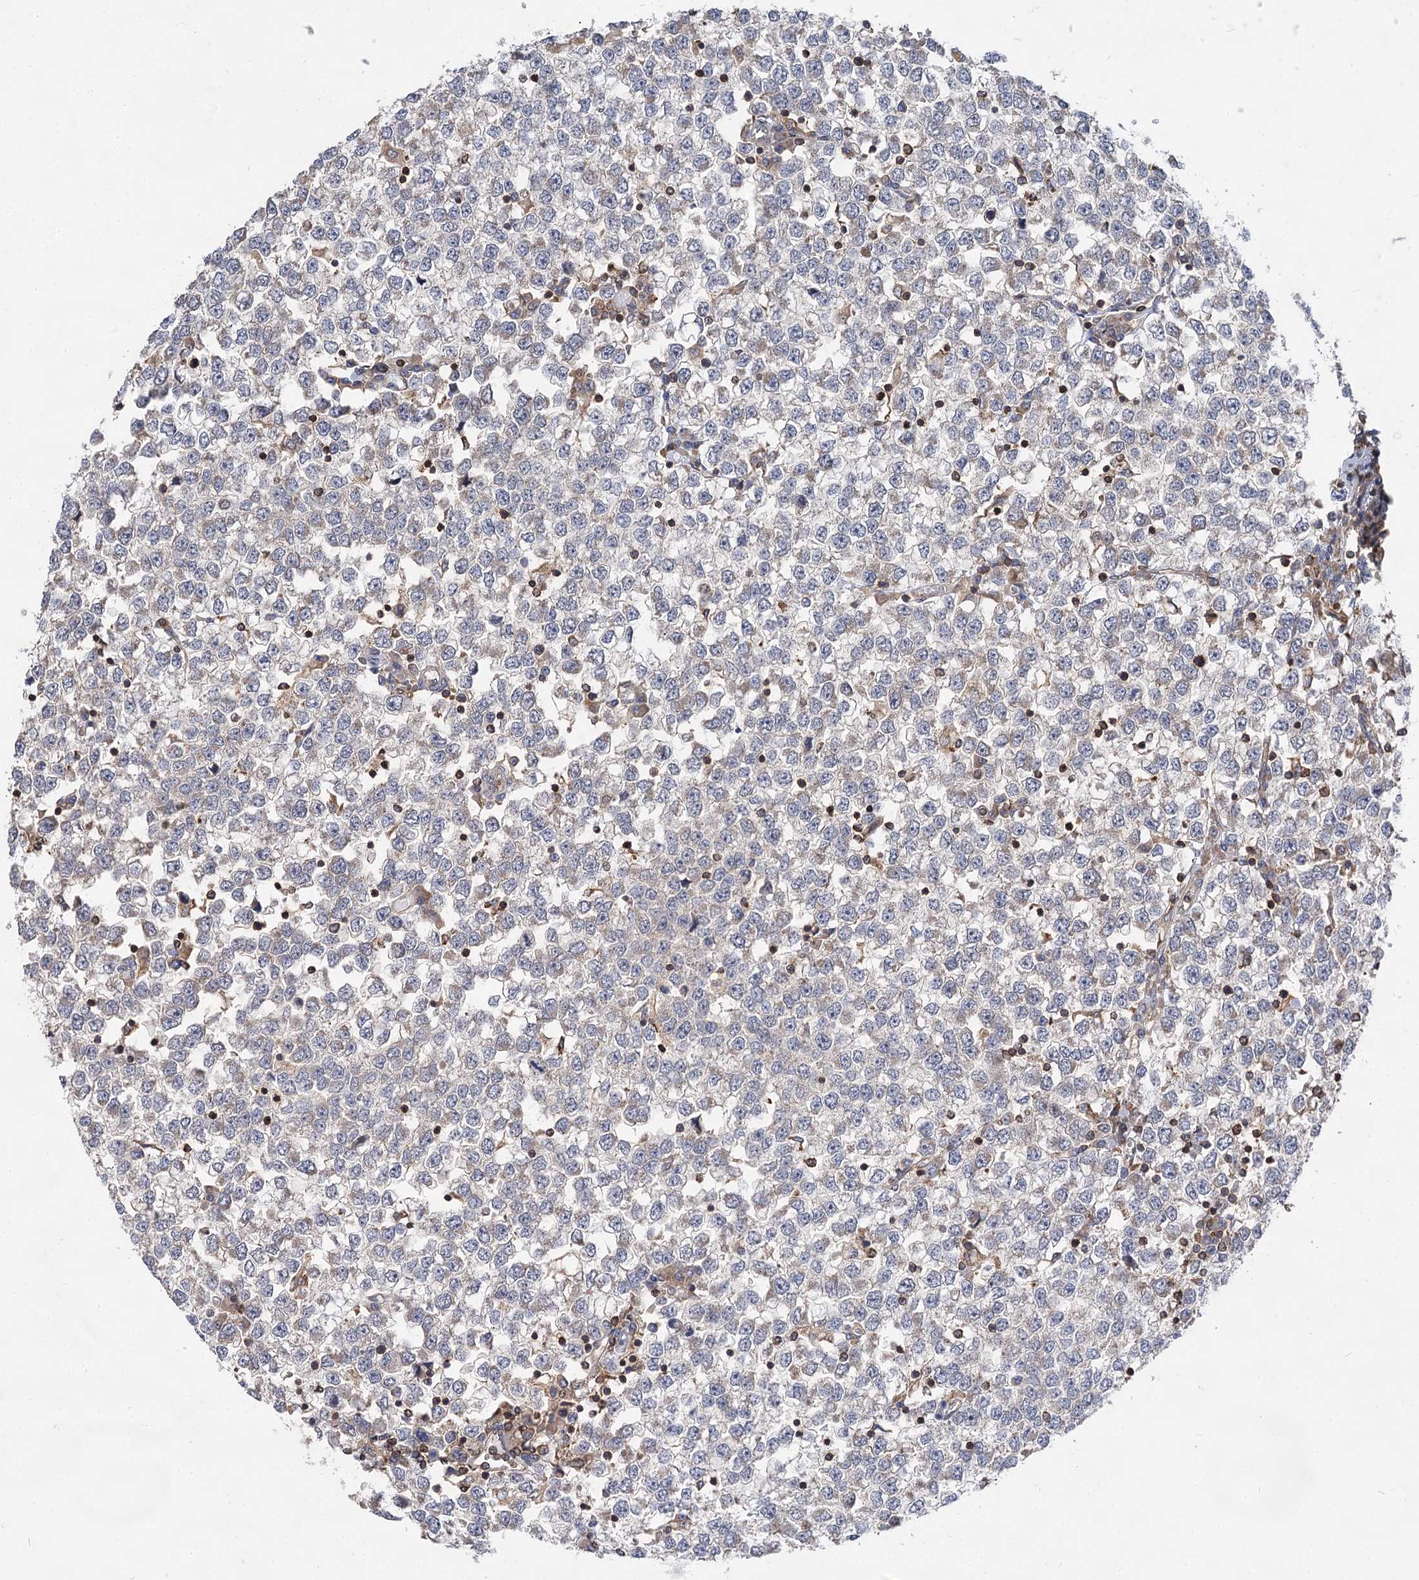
{"staining": {"intensity": "negative", "quantity": "none", "location": "none"}, "tissue": "testis cancer", "cell_type": "Tumor cells", "image_type": "cancer", "snomed": [{"axis": "morphology", "description": "Seminoma, NOS"}, {"axis": "topography", "description": "Testis"}], "caption": "Immunohistochemistry of human testis cancer (seminoma) displays no staining in tumor cells.", "gene": "PACS1", "patient": {"sex": "male", "age": 65}}